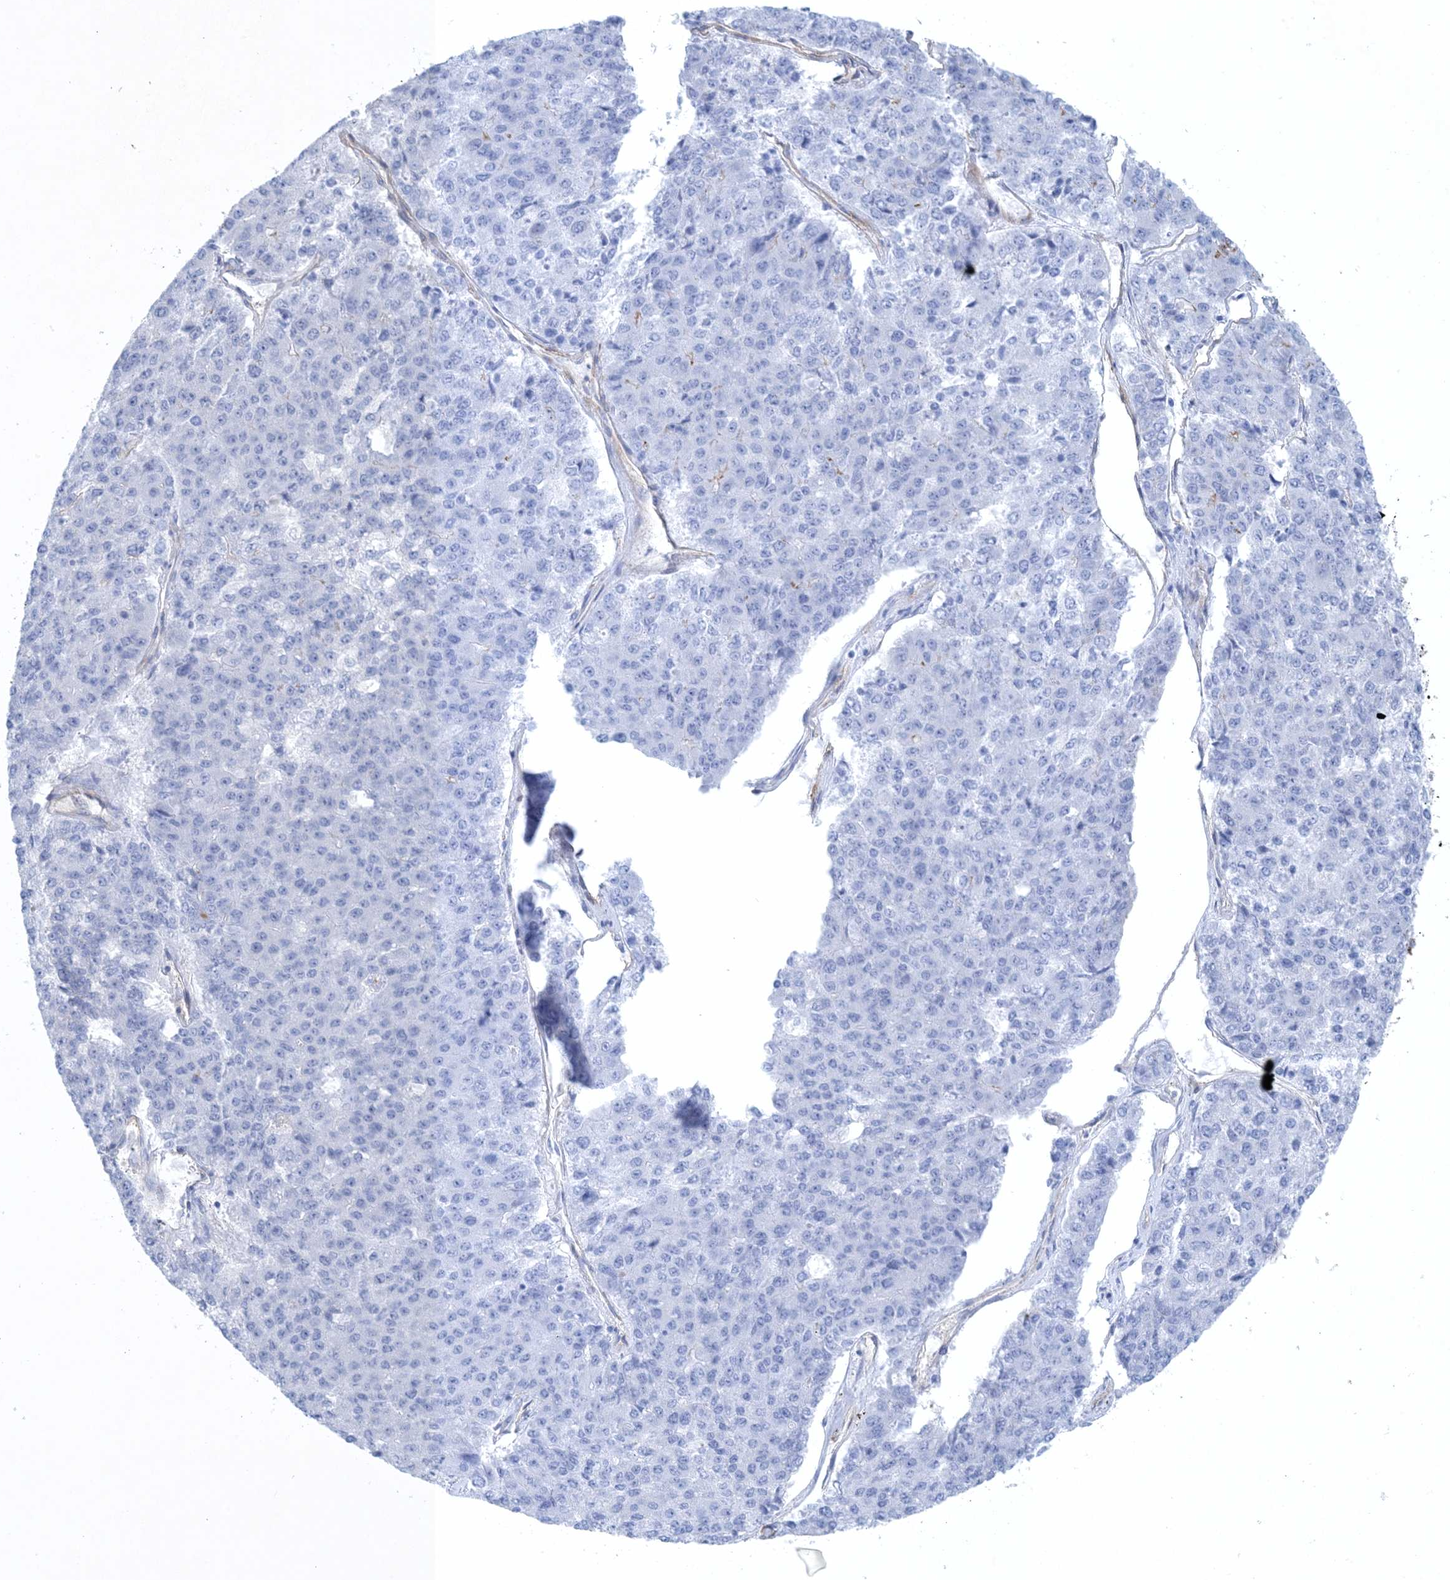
{"staining": {"intensity": "negative", "quantity": "none", "location": "none"}, "tissue": "pancreatic cancer", "cell_type": "Tumor cells", "image_type": "cancer", "snomed": [{"axis": "morphology", "description": "Adenocarcinoma, NOS"}, {"axis": "topography", "description": "Pancreas"}], "caption": "DAB (3,3'-diaminobenzidine) immunohistochemical staining of pancreatic cancer shows no significant expression in tumor cells.", "gene": "SHANK1", "patient": {"sex": "male", "age": 50}}